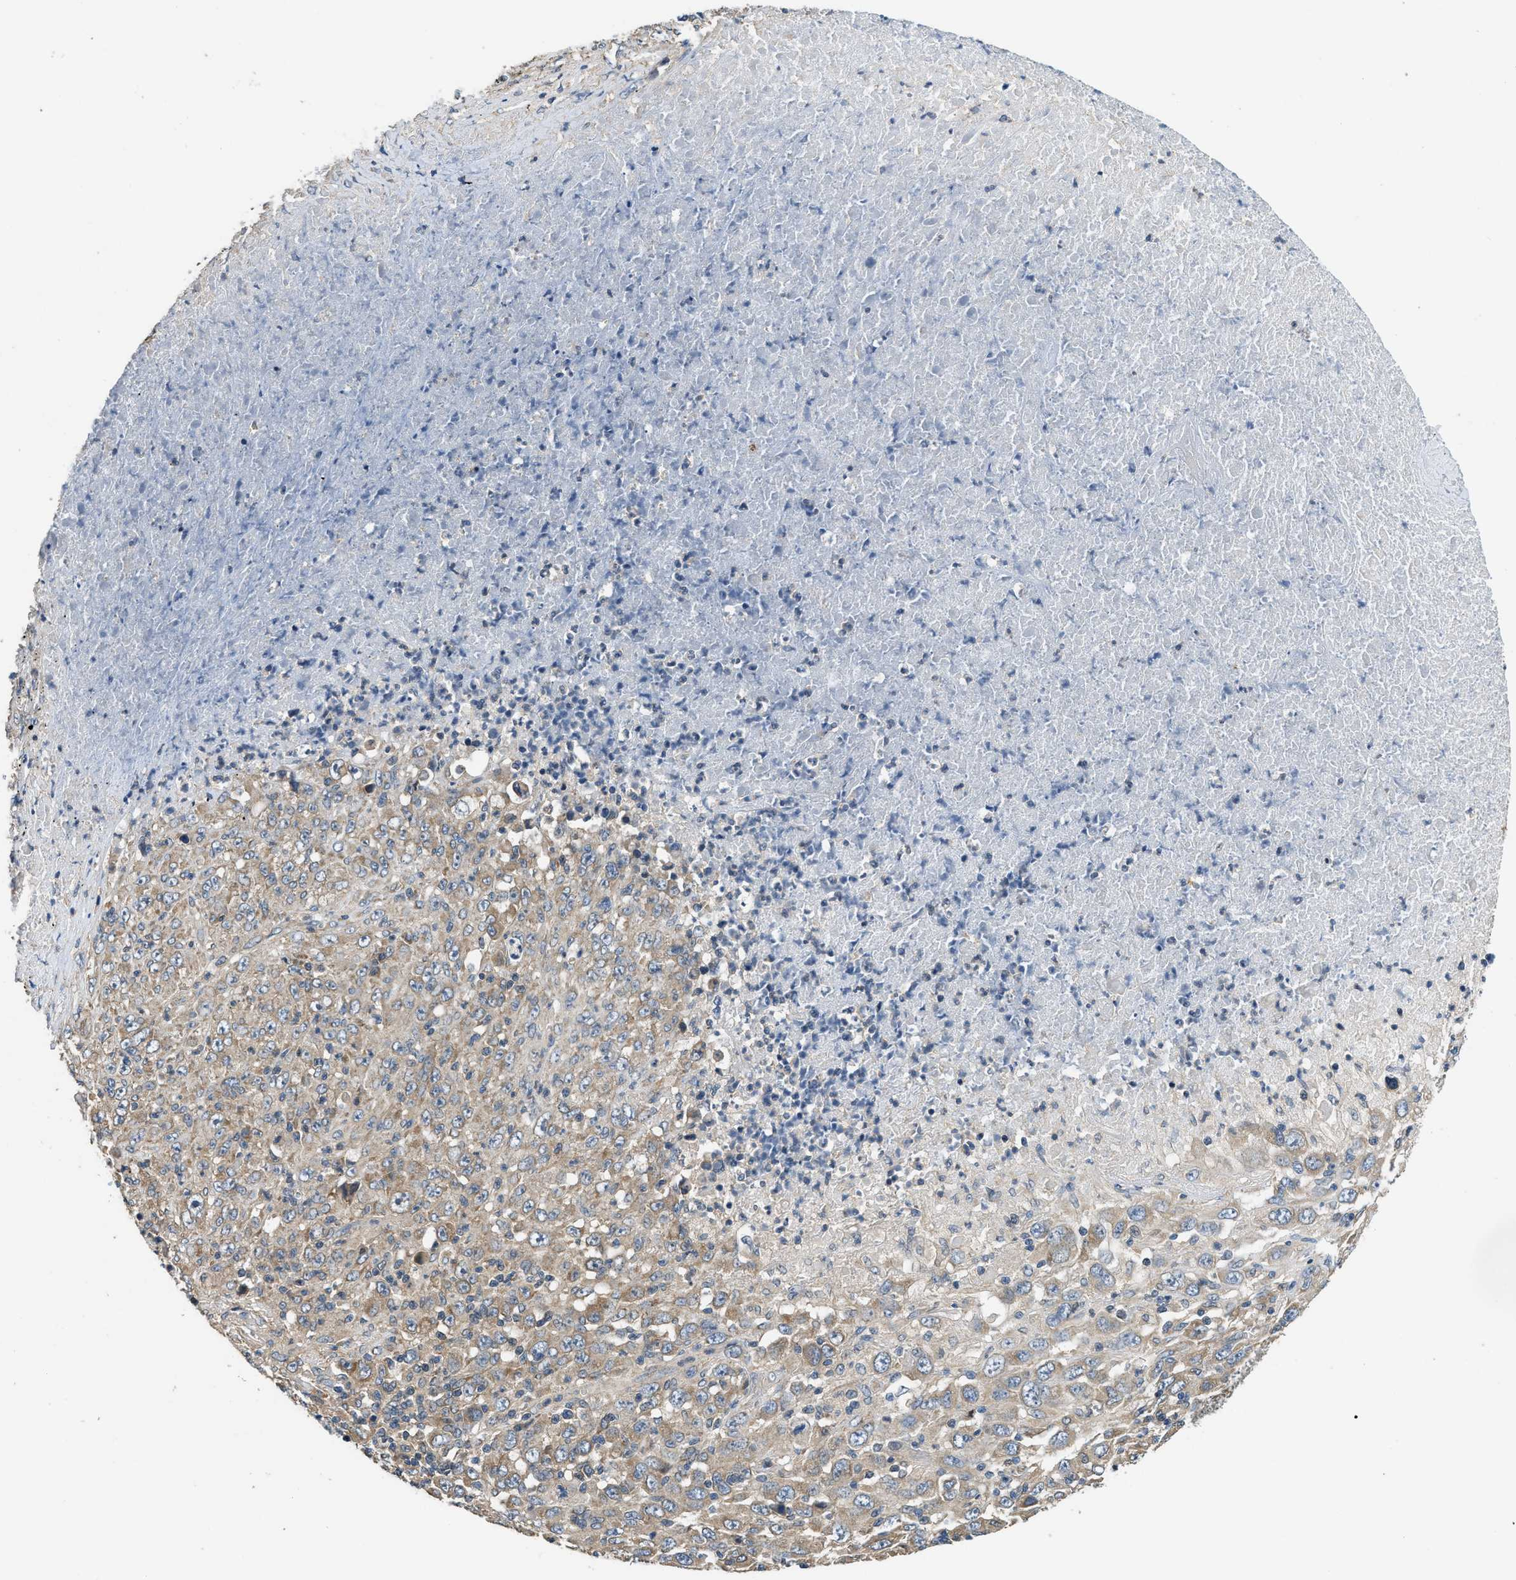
{"staining": {"intensity": "weak", "quantity": ">75%", "location": "cytoplasmic/membranous"}, "tissue": "melanoma", "cell_type": "Tumor cells", "image_type": "cancer", "snomed": [{"axis": "morphology", "description": "Malignant melanoma, Metastatic site"}, {"axis": "topography", "description": "Skin"}], "caption": "This micrograph reveals malignant melanoma (metastatic site) stained with immunohistochemistry to label a protein in brown. The cytoplasmic/membranous of tumor cells show weak positivity for the protein. Nuclei are counter-stained blue.", "gene": "SSH2", "patient": {"sex": "female", "age": 56}}